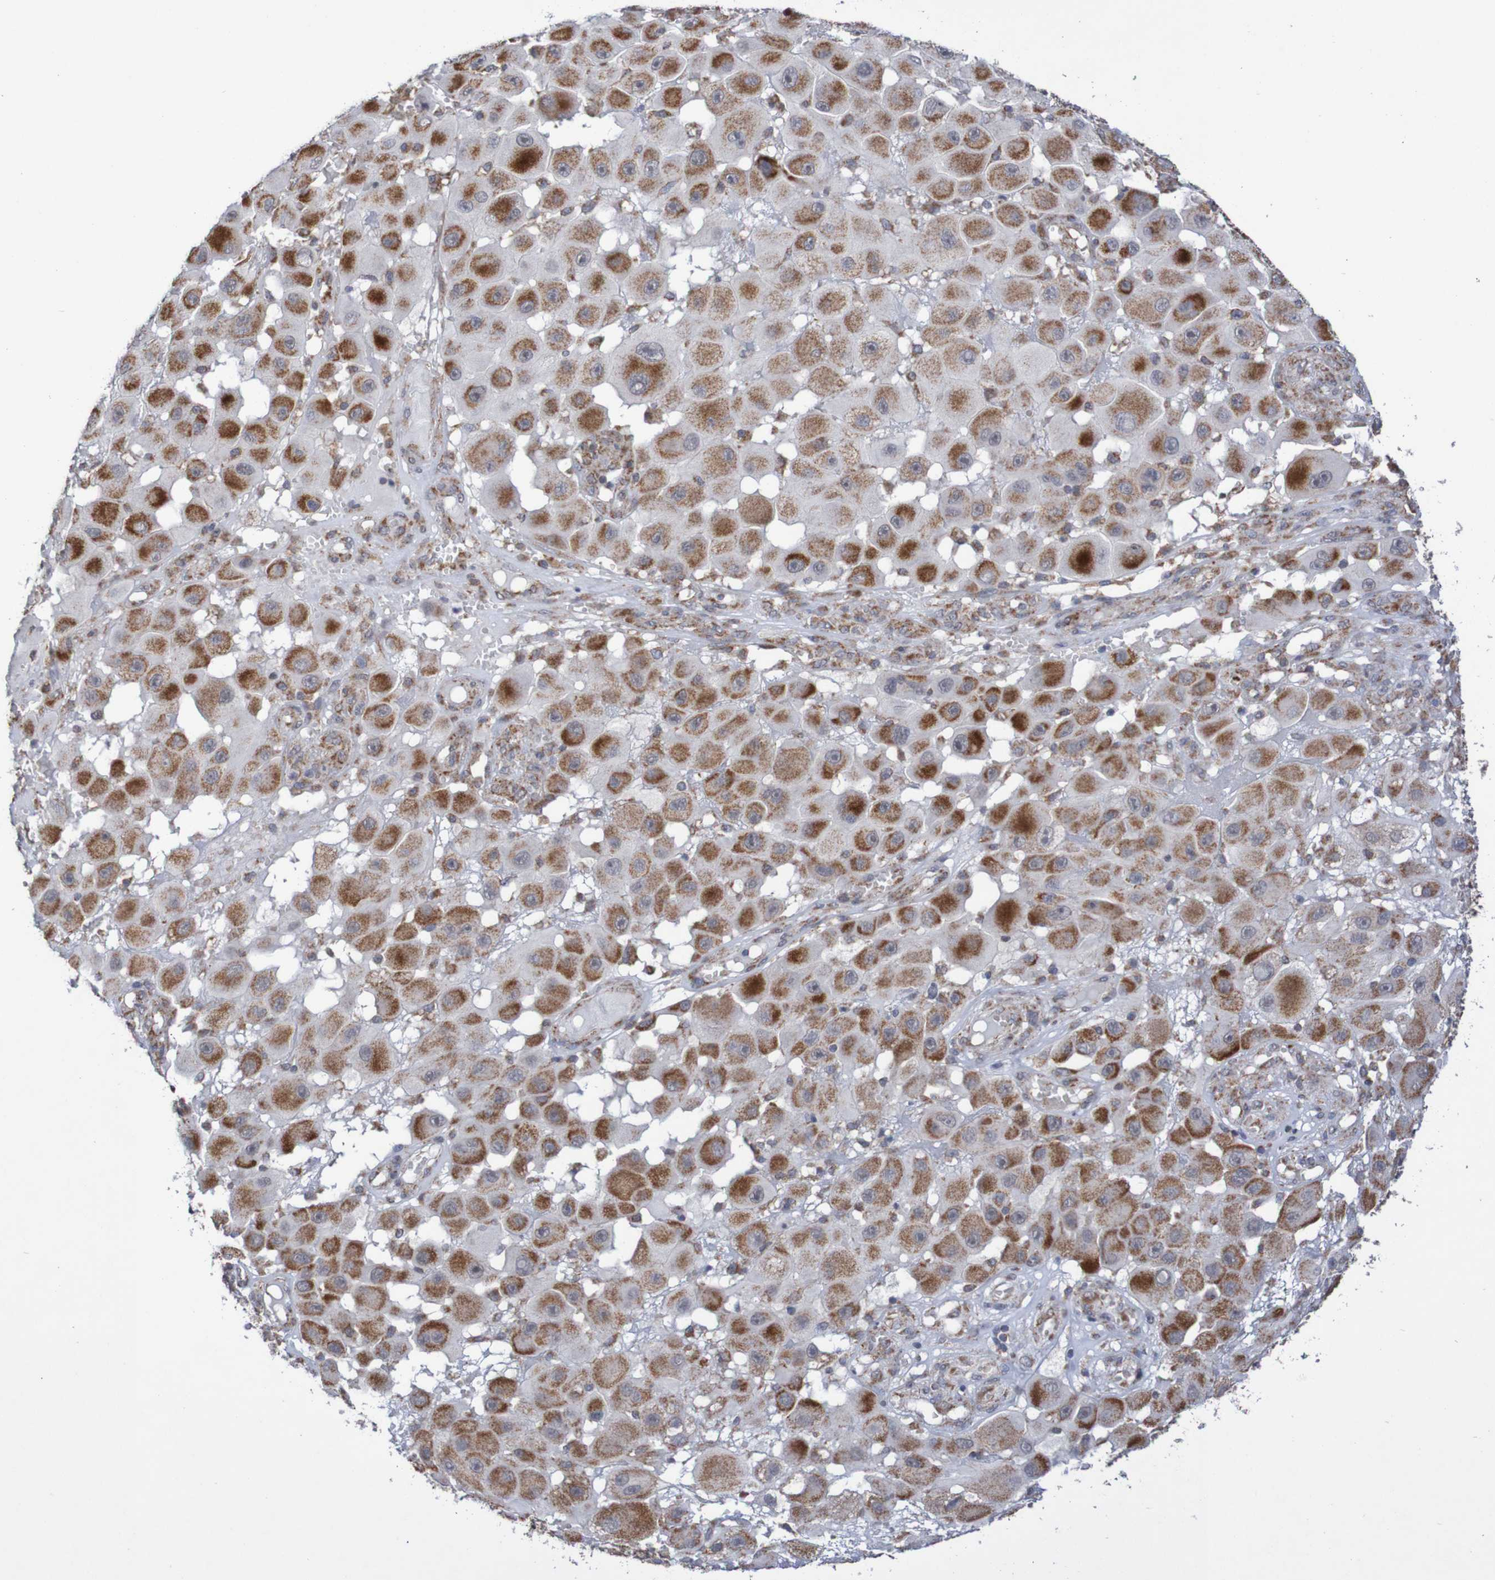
{"staining": {"intensity": "strong", "quantity": ">75%", "location": "cytoplasmic/membranous"}, "tissue": "melanoma", "cell_type": "Tumor cells", "image_type": "cancer", "snomed": [{"axis": "morphology", "description": "Malignant melanoma, NOS"}, {"axis": "topography", "description": "Skin"}], "caption": "Tumor cells demonstrate high levels of strong cytoplasmic/membranous staining in approximately >75% of cells in melanoma.", "gene": "DVL1", "patient": {"sex": "female", "age": 81}}